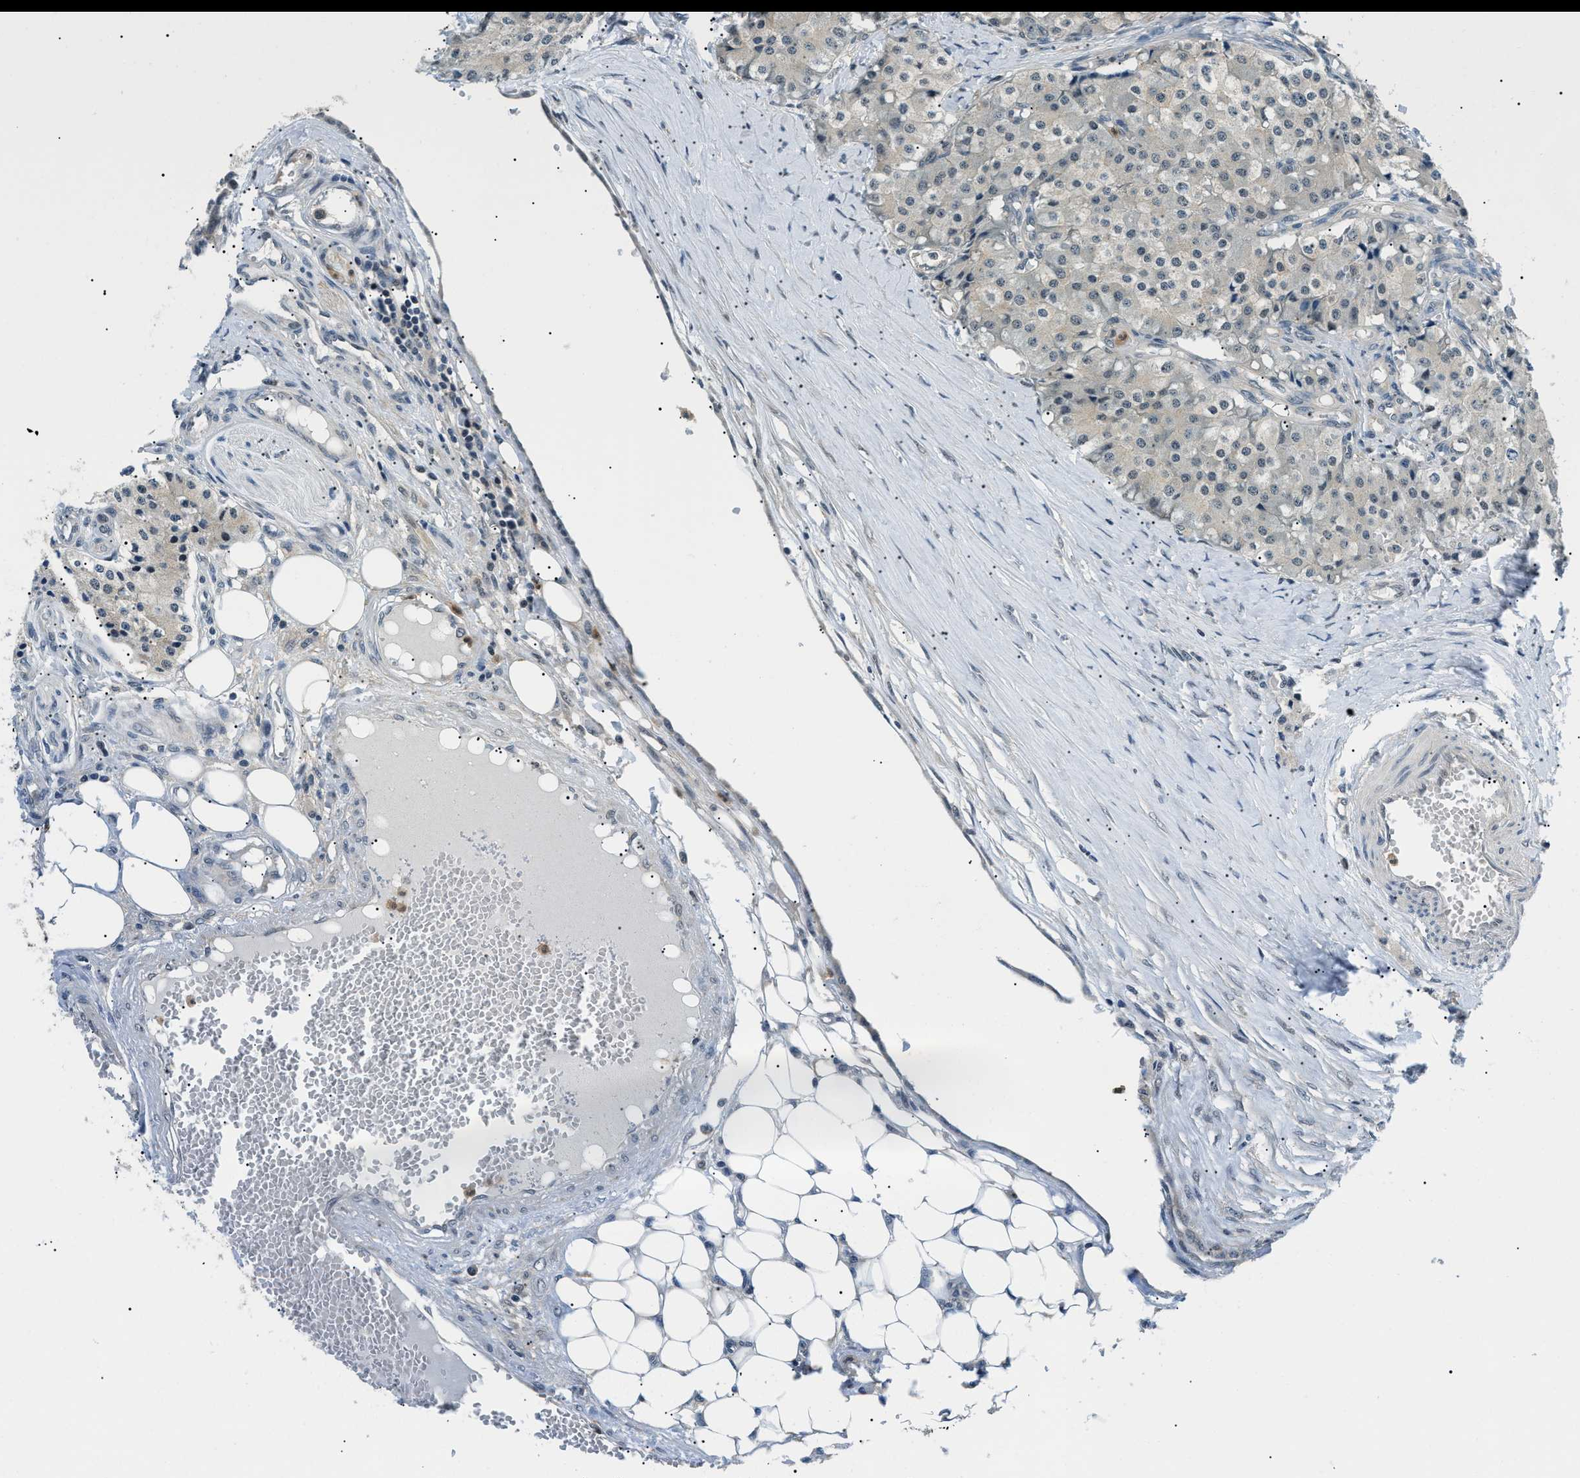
{"staining": {"intensity": "weak", "quantity": "25%-75%", "location": "cytoplasmic/membranous,nuclear"}, "tissue": "carcinoid", "cell_type": "Tumor cells", "image_type": "cancer", "snomed": [{"axis": "morphology", "description": "Carcinoid, malignant, NOS"}, {"axis": "topography", "description": "Colon"}], "caption": "IHC (DAB (3,3'-diaminobenzidine)) staining of human carcinoid (malignant) exhibits weak cytoplasmic/membranous and nuclear protein expression in about 25%-75% of tumor cells. (Brightfield microscopy of DAB IHC at high magnification).", "gene": "RBM15", "patient": {"sex": "female", "age": 52}}